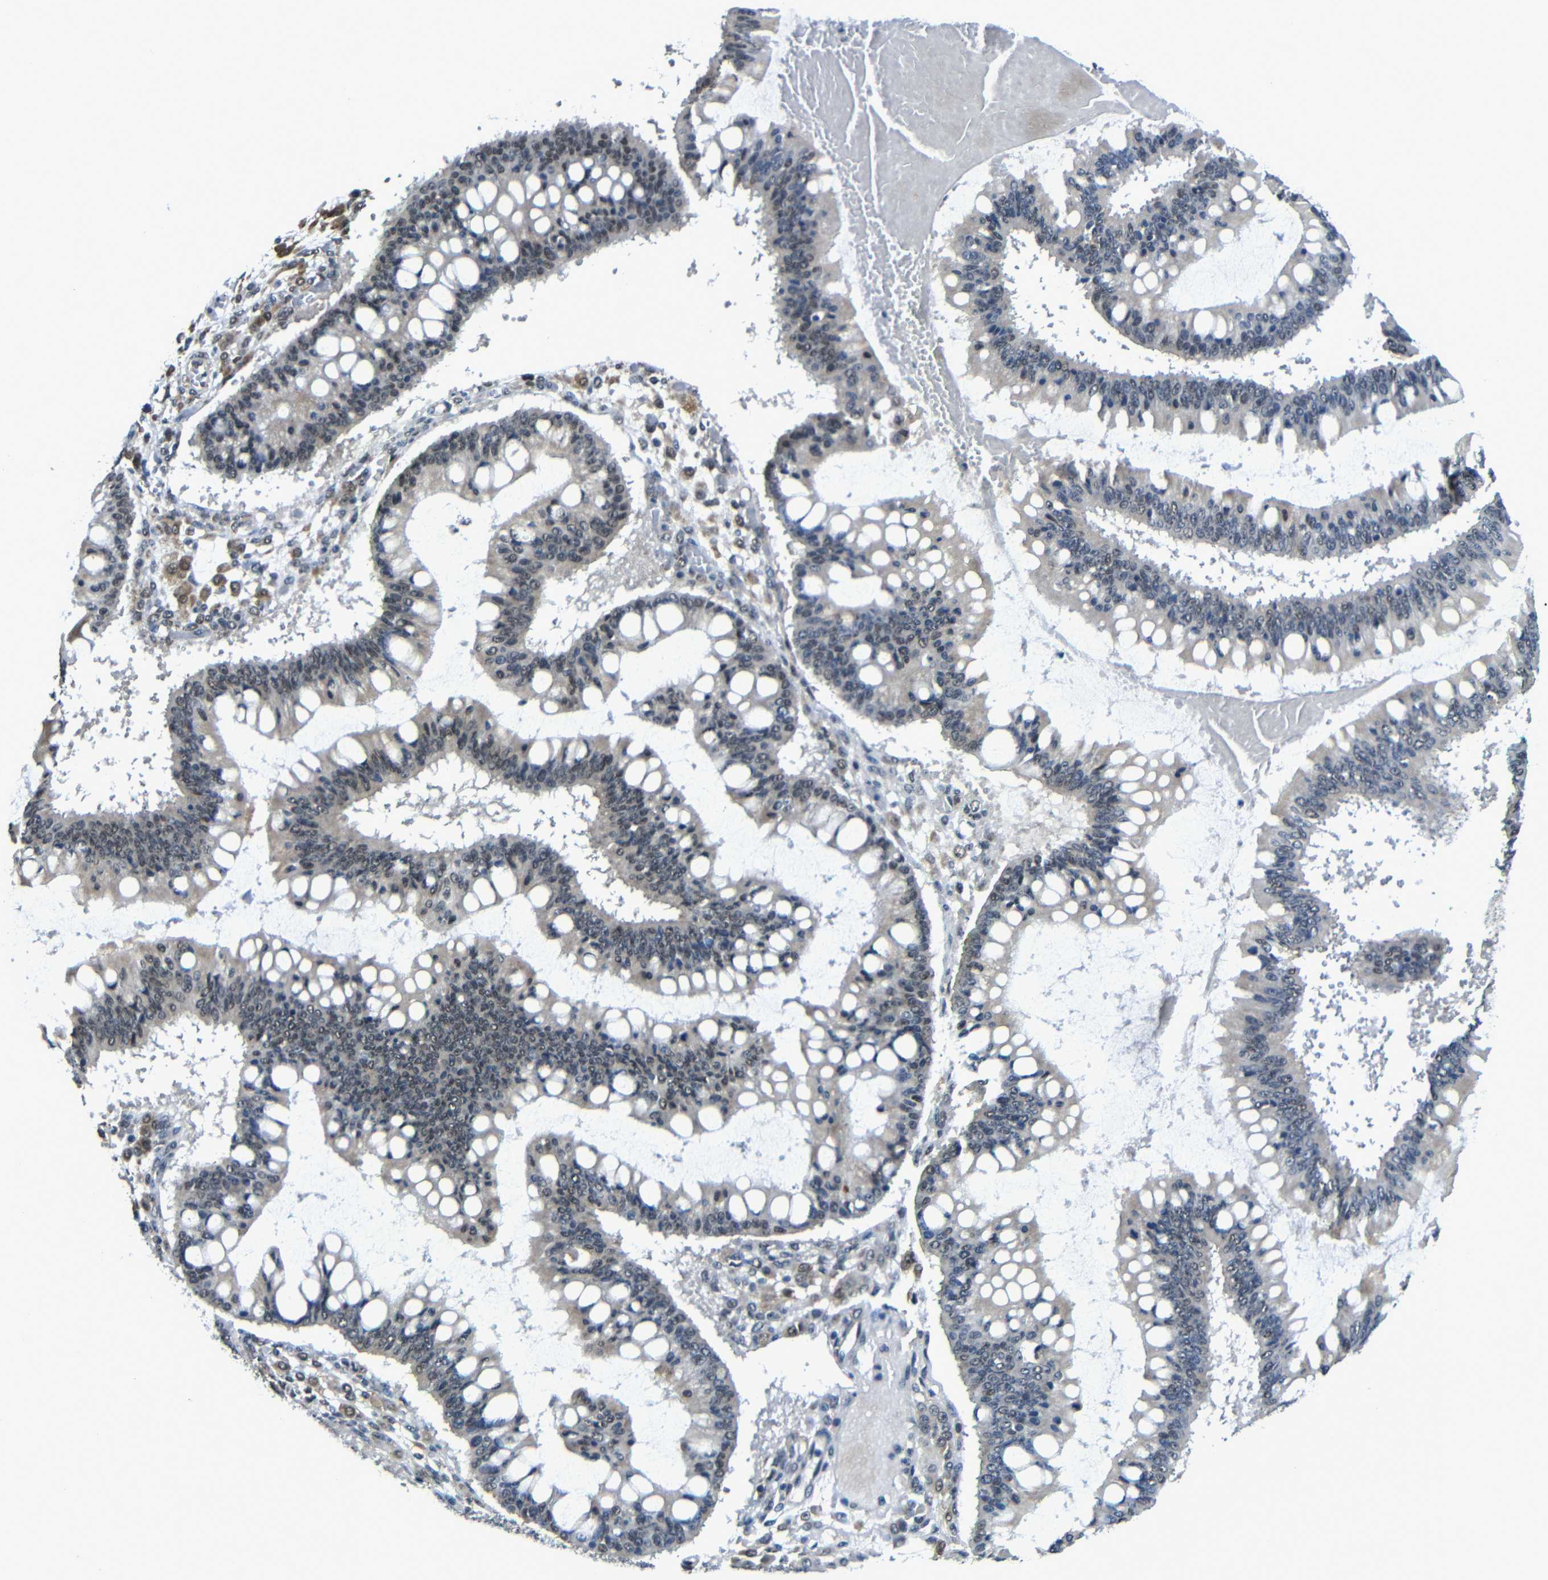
{"staining": {"intensity": "moderate", "quantity": "<25%", "location": "cytoplasmic/membranous"}, "tissue": "ovarian cancer", "cell_type": "Tumor cells", "image_type": "cancer", "snomed": [{"axis": "morphology", "description": "Cystadenocarcinoma, mucinous, NOS"}, {"axis": "topography", "description": "Ovary"}], "caption": "Immunohistochemical staining of ovarian cancer exhibits low levels of moderate cytoplasmic/membranous positivity in approximately <25% of tumor cells.", "gene": "FAM172A", "patient": {"sex": "female", "age": 73}}